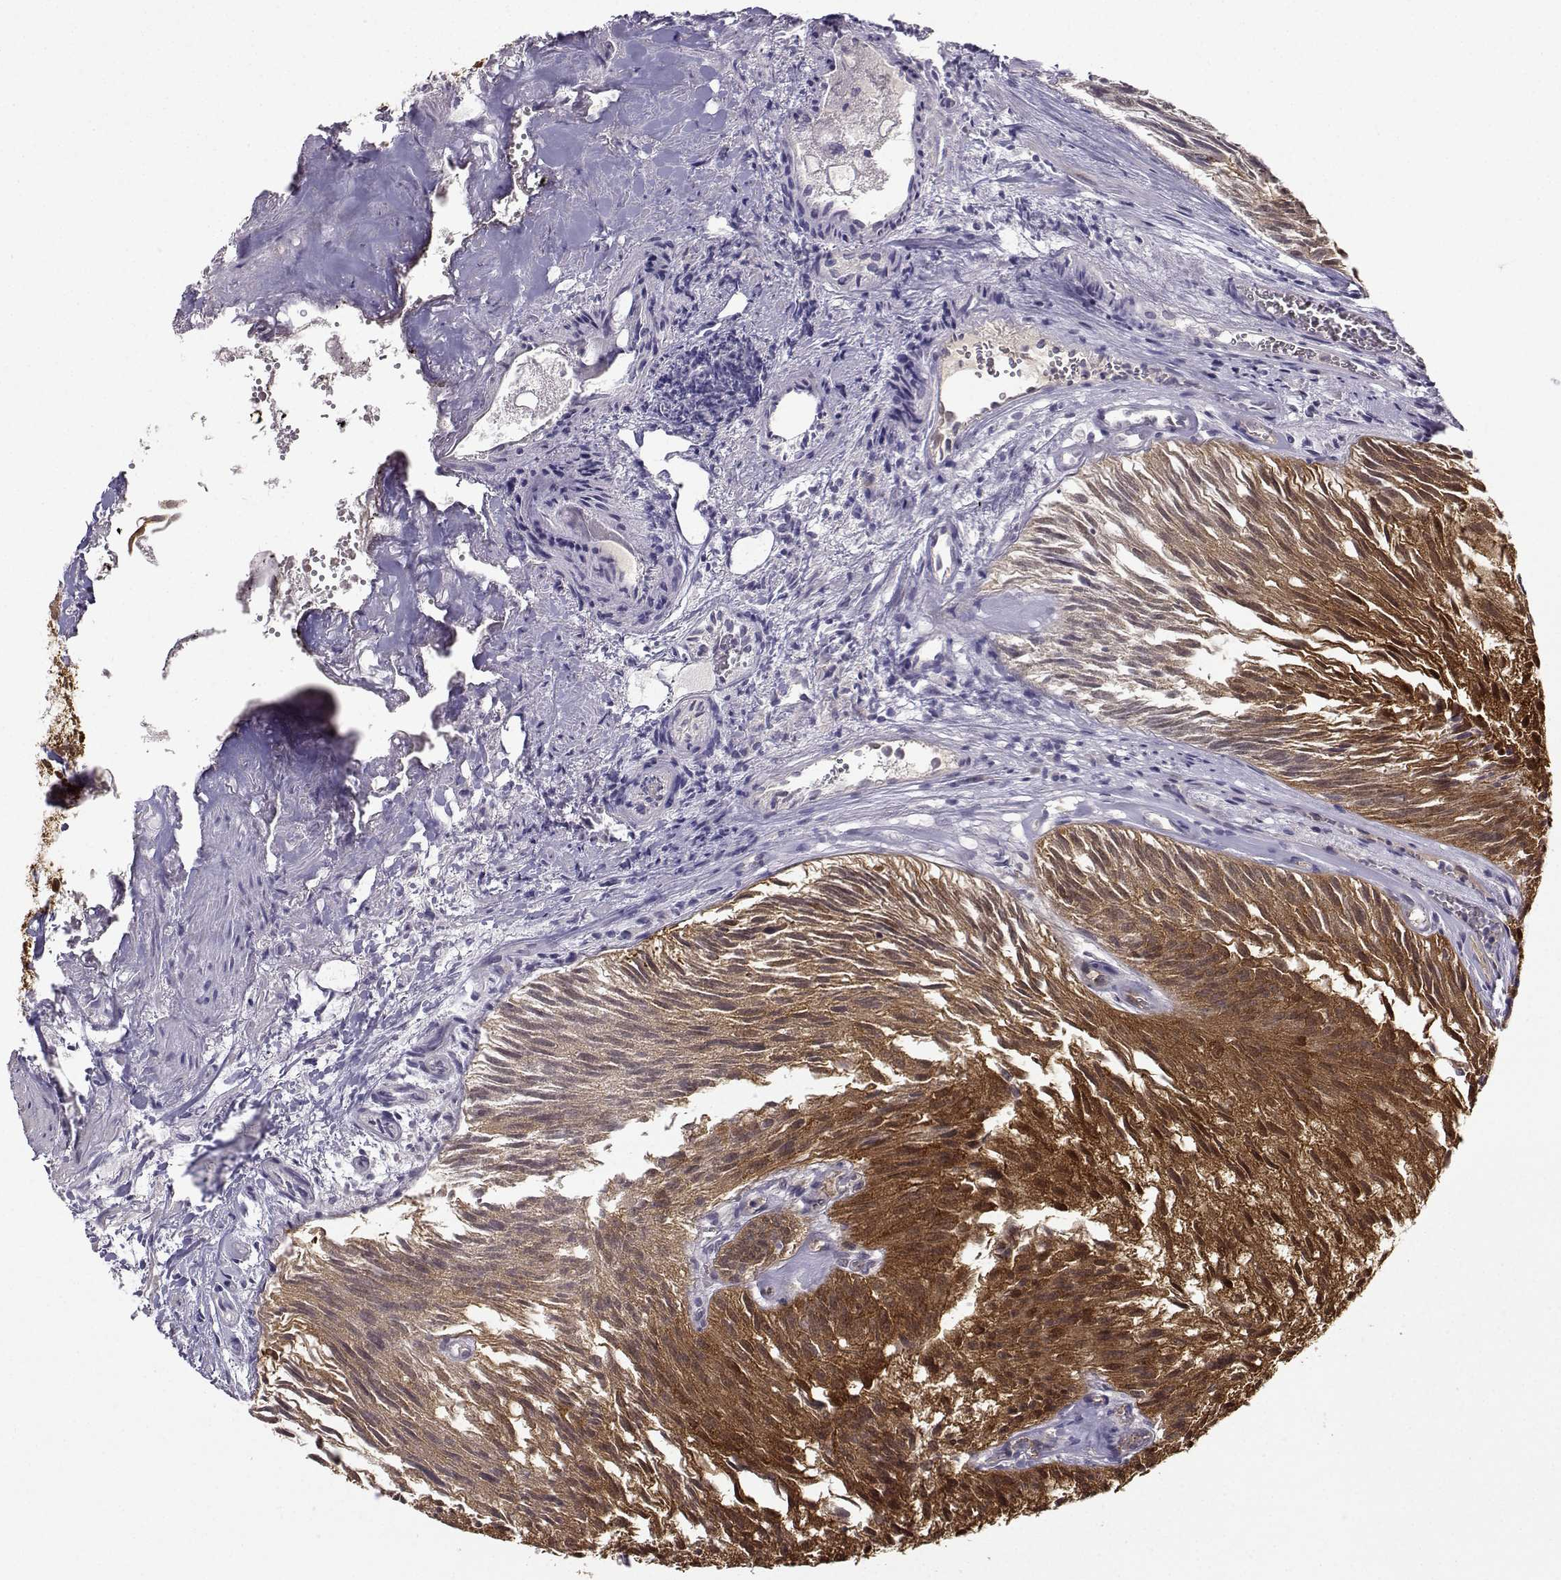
{"staining": {"intensity": "strong", "quantity": "25%-75%", "location": "cytoplasmic/membranous"}, "tissue": "urothelial cancer", "cell_type": "Tumor cells", "image_type": "cancer", "snomed": [{"axis": "morphology", "description": "Urothelial carcinoma, Low grade"}, {"axis": "topography", "description": "Urinary bladder"}], "caption": "This is an image of IHC staining of urothelial cancer, which shows strong positivity in the cytoplasmic/membranous of tumor cells.", "gene": "NQO1", "patient": {"sex": "female", "age": 87}}